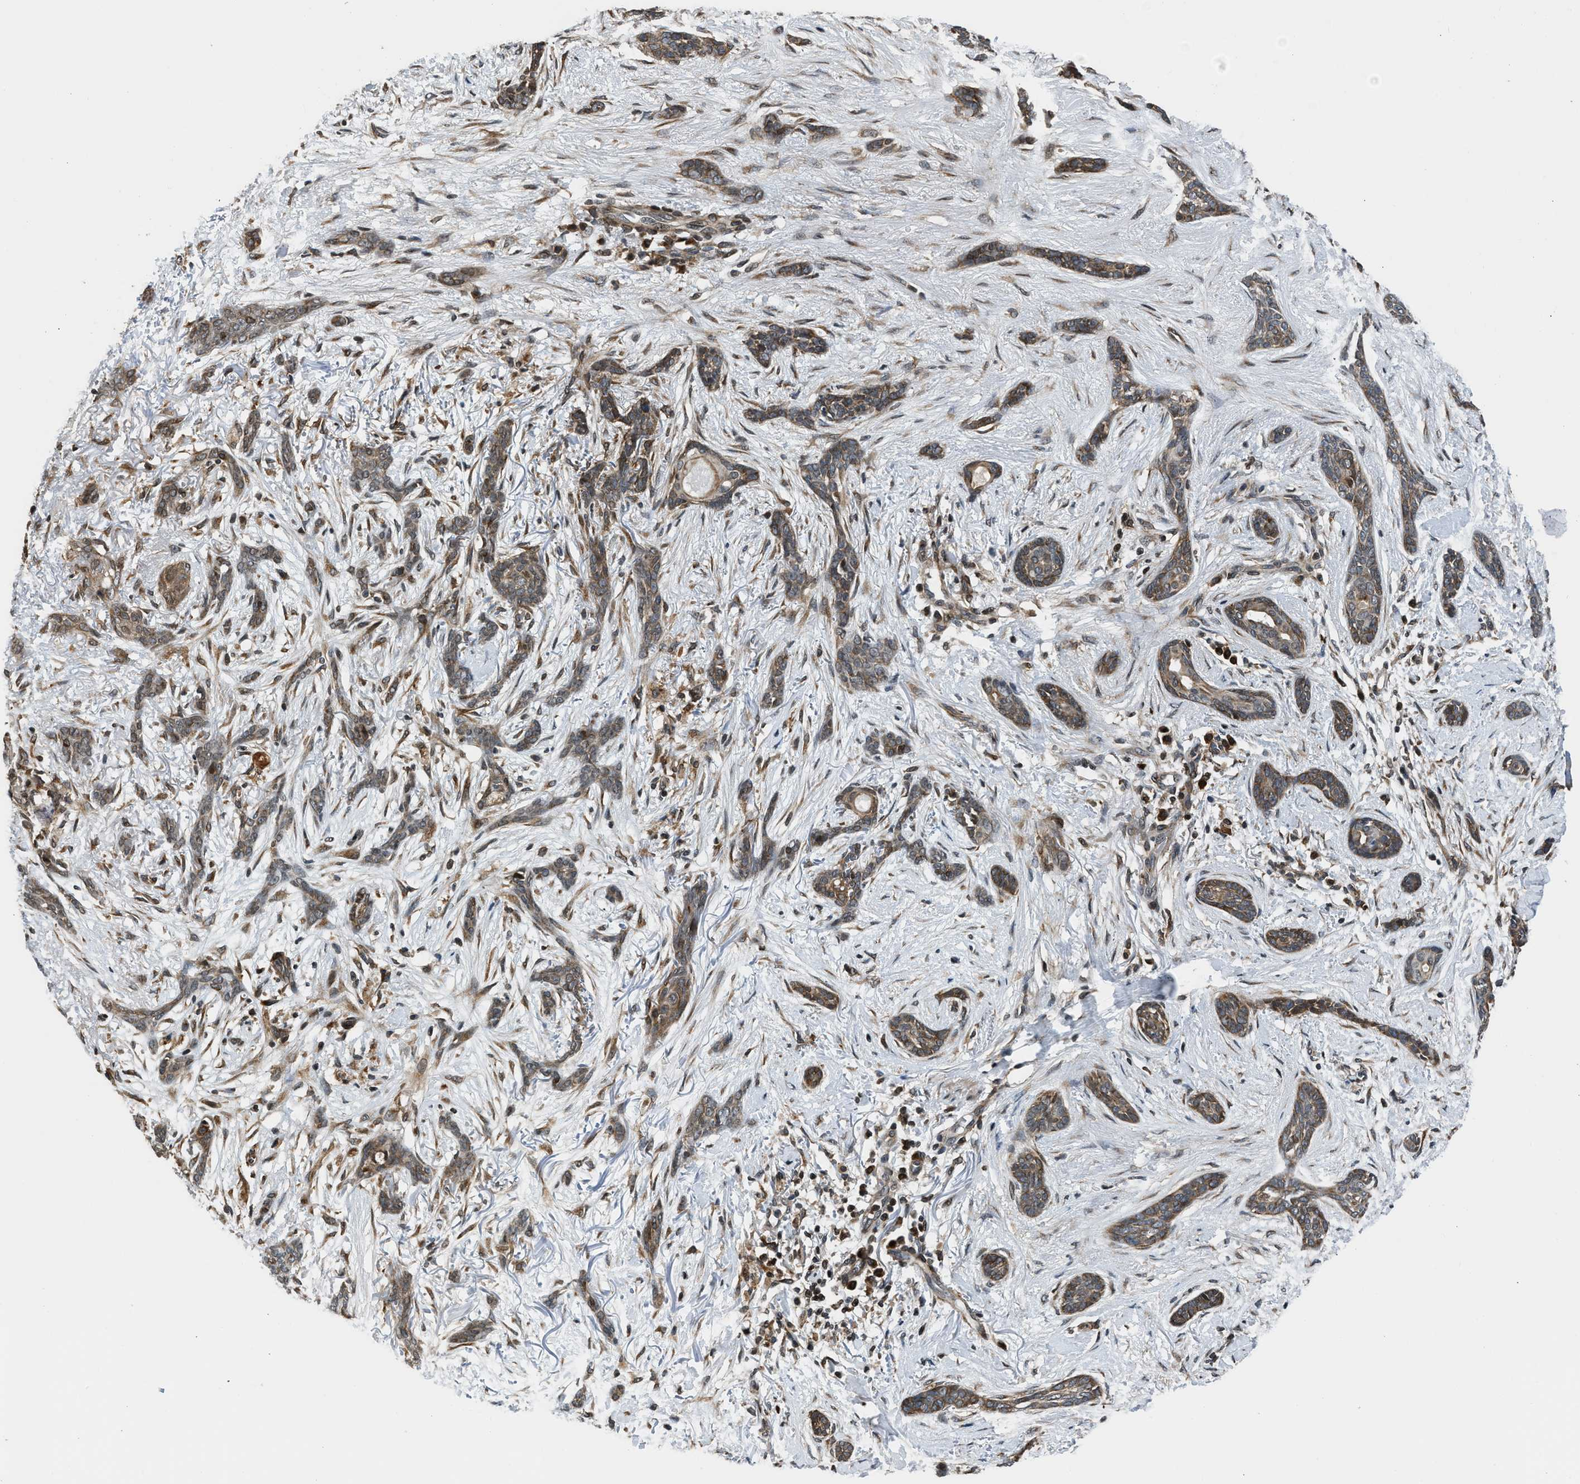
{"staining": {"intensity": "moderate", "quantity": "25%-75%", "location": "cytoplasmic/membranous"}, "tissue": "skin cancer", "cell_type": "Tumor cells", "image_type": "cancer", "snomed": [{"axis": "morphology", "description": "Basal cell carcinoma"}, {"axis": "morphology", "description": "Adnexal tumor, benign"}, {"axis": "topography", "description": "Skin"}], "caption": "Immunohistochemistry (DAB (3,3'-diaminobenzidine)) staining of skin cancer shows moderate cytoplasmic/membranous protein positivity in approximately 25%-75% of tumor cells.", "gene": "RETREG3", "patient": {"sex": "female", "age": 42}}